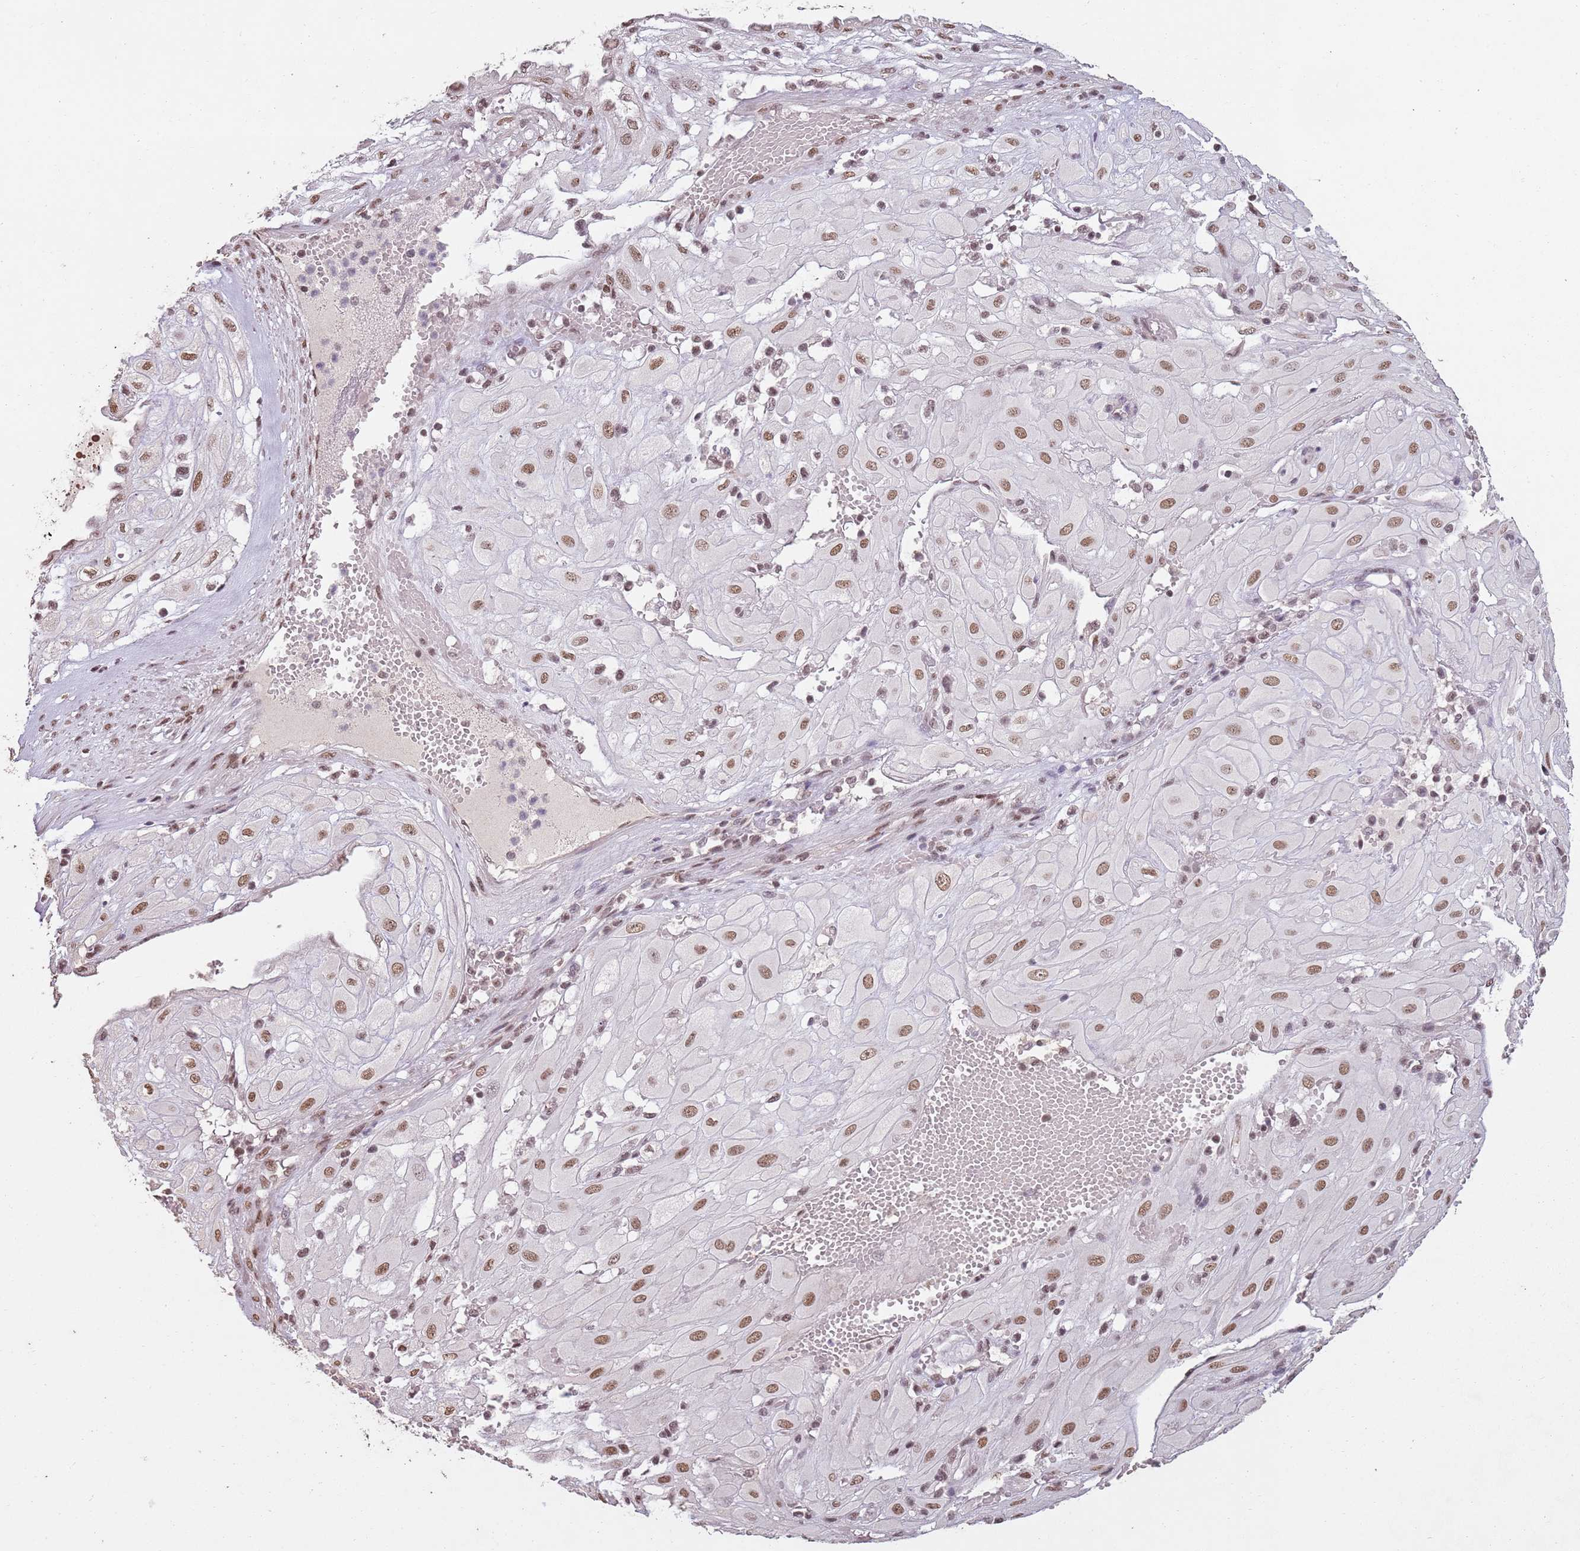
{"staining": {"intensity": "moderate", "quantity": ">75%", "location": "nuclear"}, "tissue": "cervical cancer", "cell_type": "Tumor cells", "image_type": "cancer", "snomed": [{"axis": "morphology", "description": "Squamous cell carcinoma, NOS"}, {"axis": "topography", "description": "Cervix"}], "caption": "DAB (3,3'-diaminobenzidine) immunohistochemical staining of cervical cancer reveals moderate nuclear protein expression in about >75% of tumor cells.", "gene": "ARL14EP", "patient": {"sex": "female", "age": 36}}